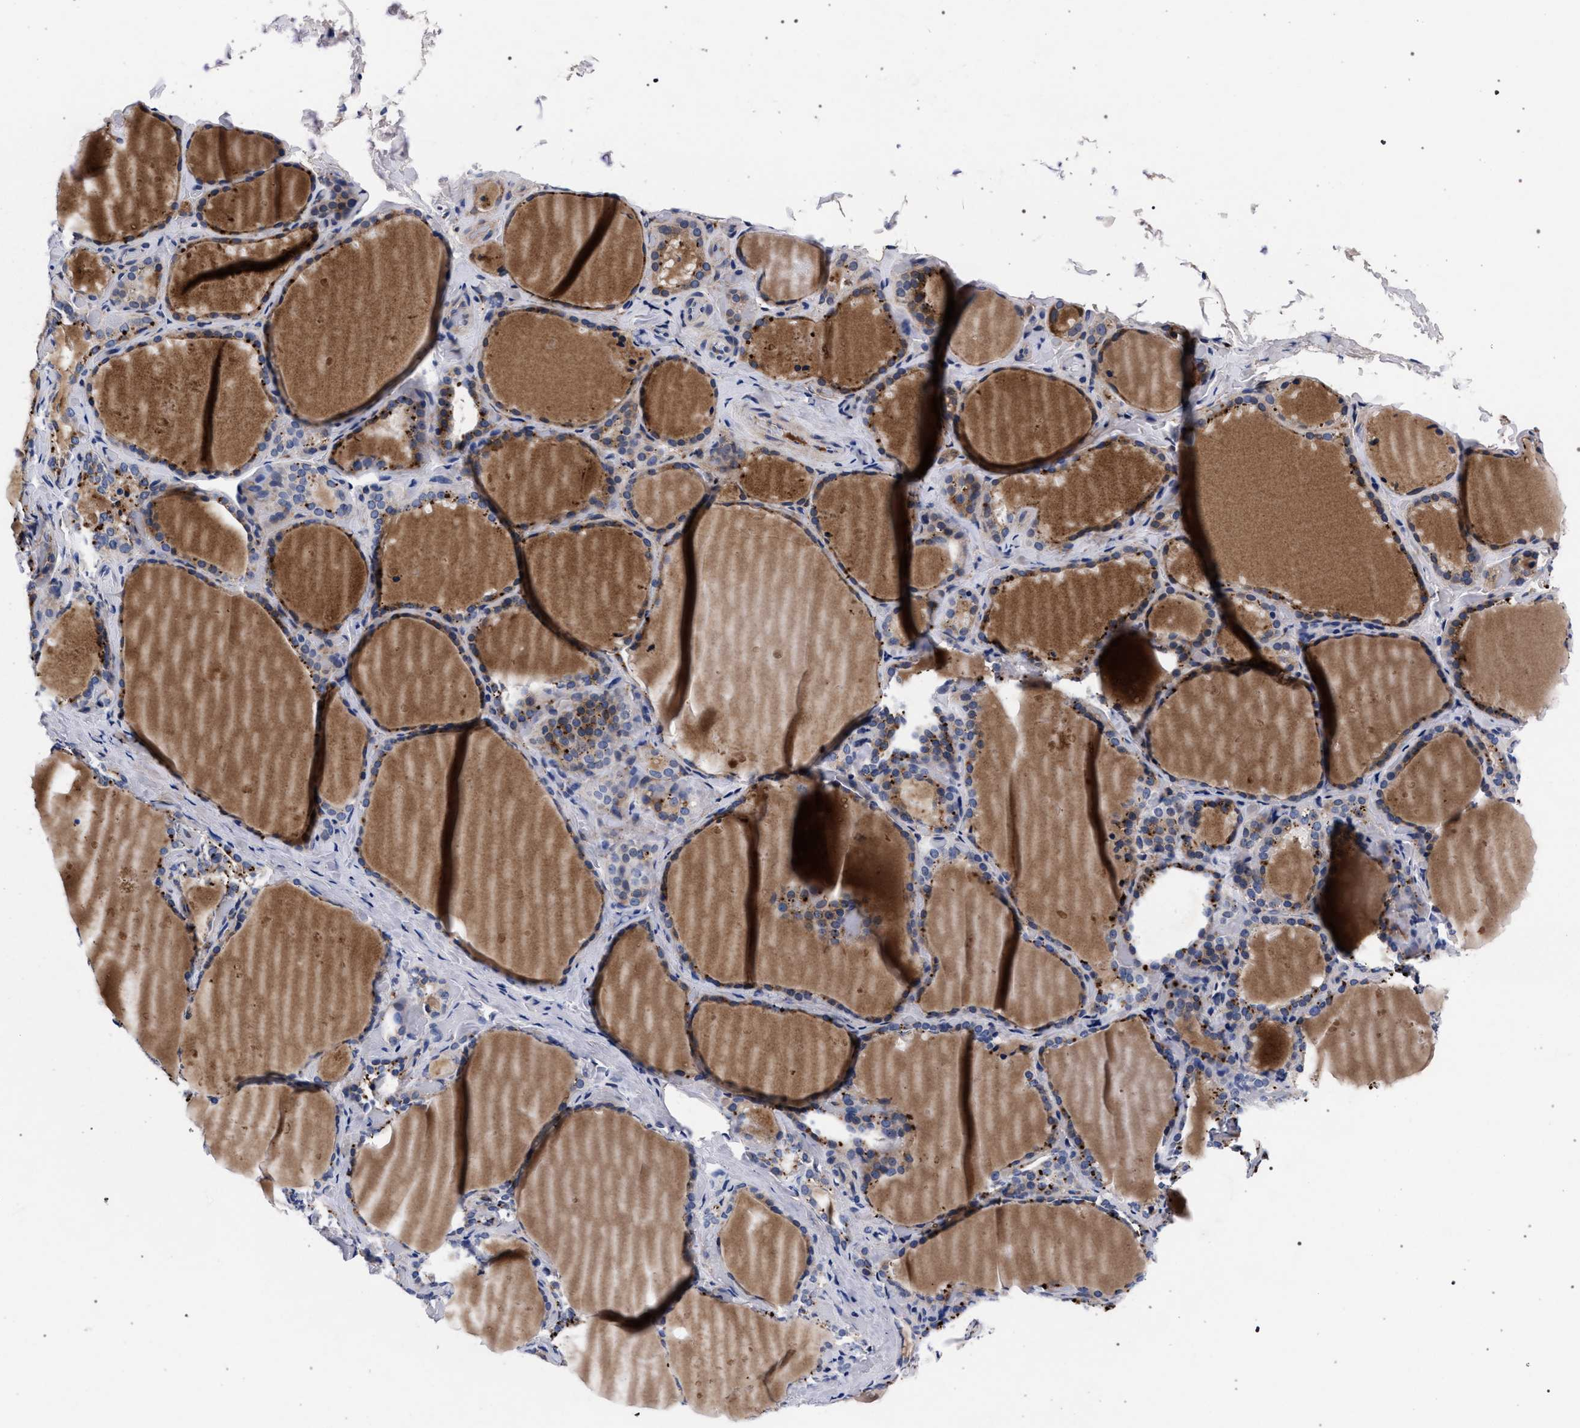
{"staining": {"intensity": "strong", "quantity": ">75%", "location": "cytoplasmic/membranous"}, "tissue": "thyroid gland", "cell_type": "Glandular cells", "image_type": "normal", "snomed": [{"axis": "morphology", "description": "Normal tissue, NOS"}, {"axis": "topography", "description": "Thyroid gland"}], "caption": "This micrograph displays immunohistochemistry (IHC) staining of normal thyroid gland, with high strong cytoplasmic/membranous staining in about >75% of glandular cells.", "gene": "ACOX1", "patient": {"sex": "female", "age": 44}}